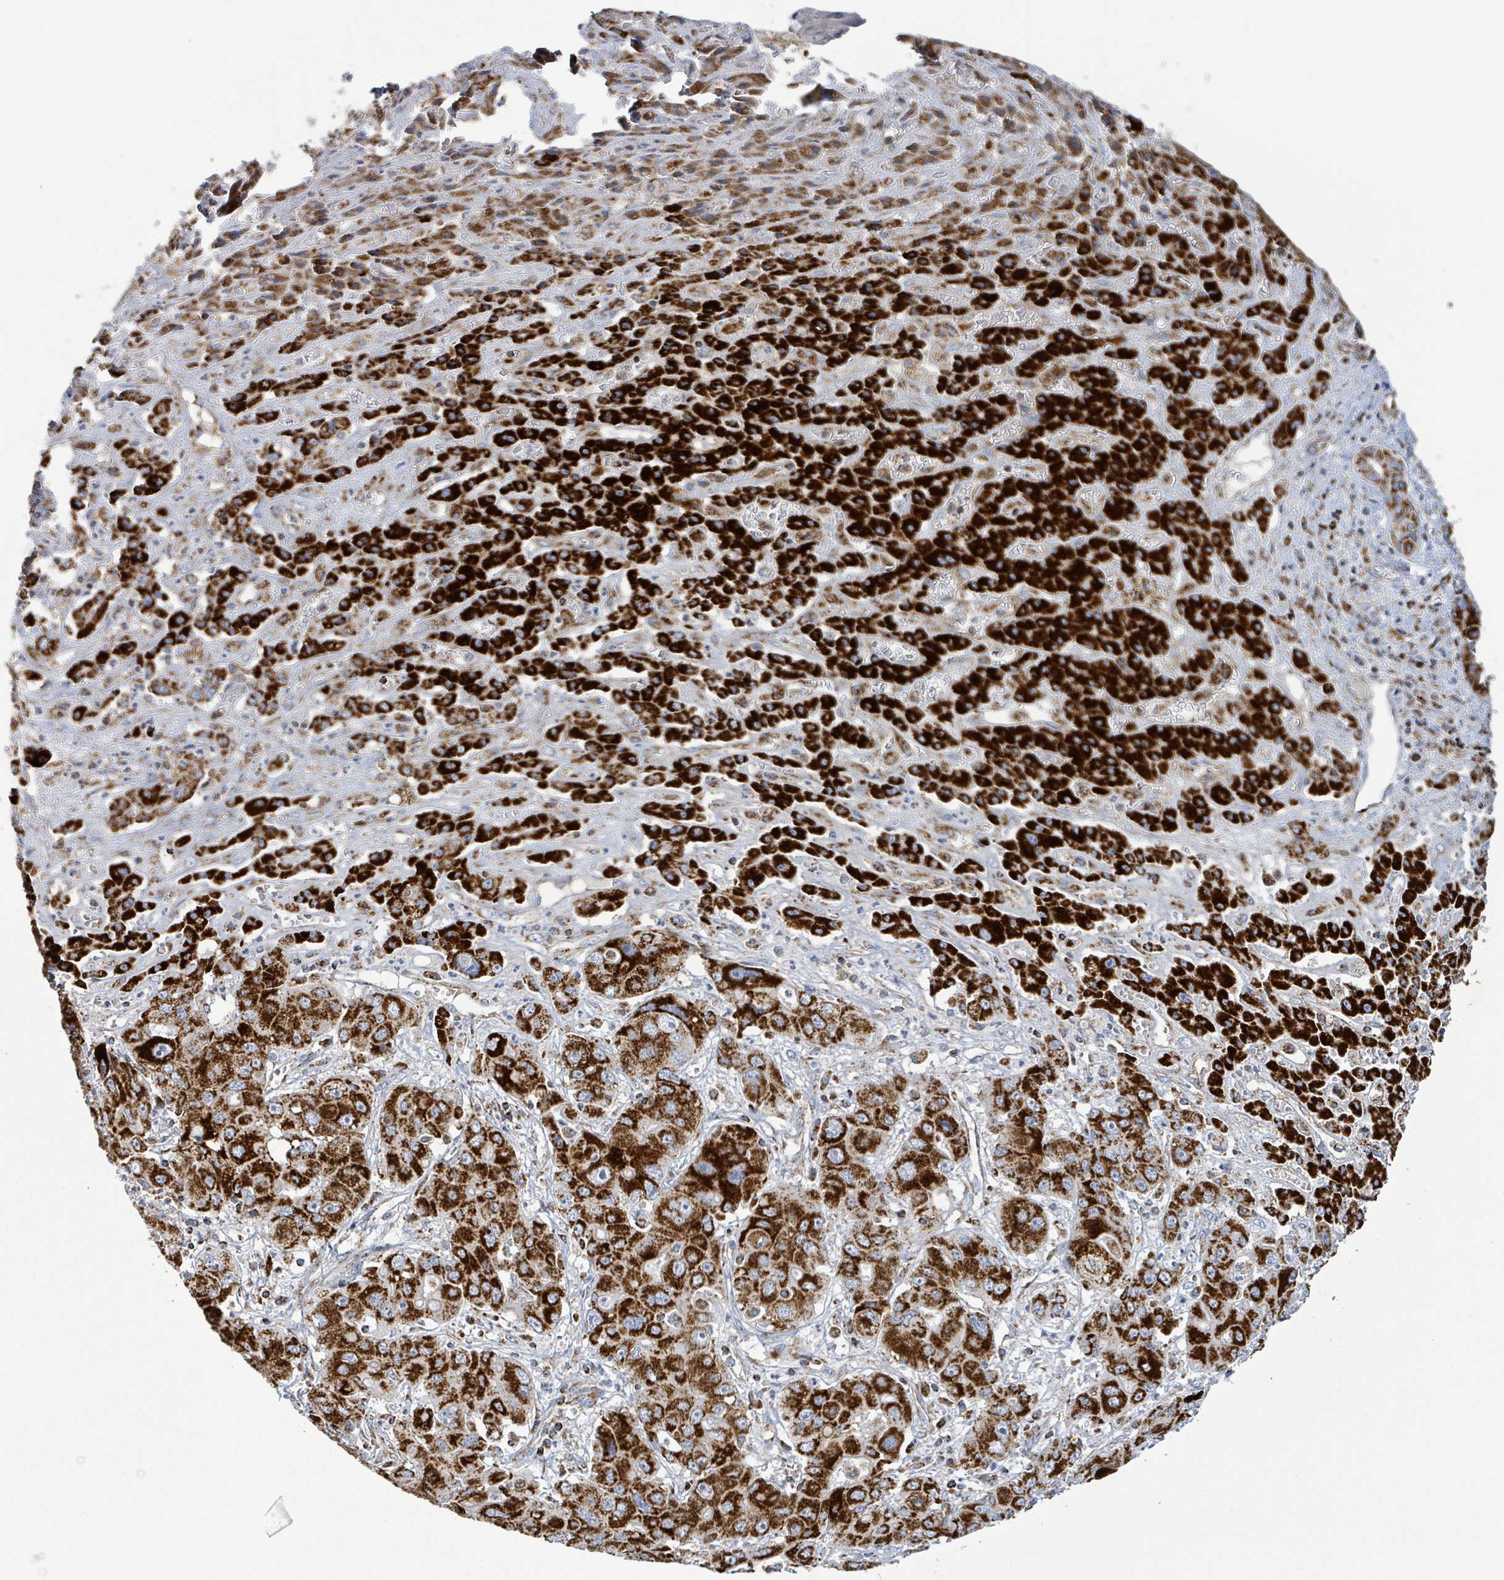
{"staining": {"intensity": "strong", "quantity": ">75%", "location": "cytoplasmic/membranous"}, "tissue": "liver cancer", "cell_type": "Tumor cells", "image_type": "cancer", "snomed": [{"axis": "morphology", "description": "Cholangiocarcinoma"}, {"axis": "topography", "description": "Liver"}], "caption": "This is an image of IHC staining of liver cholangiocarcinoma, which shows strong expression in the cytoplasmic/membranous of tumor cells.", "gene": "SUCLG2", "patient": {"sex": "male", "age": 67}}